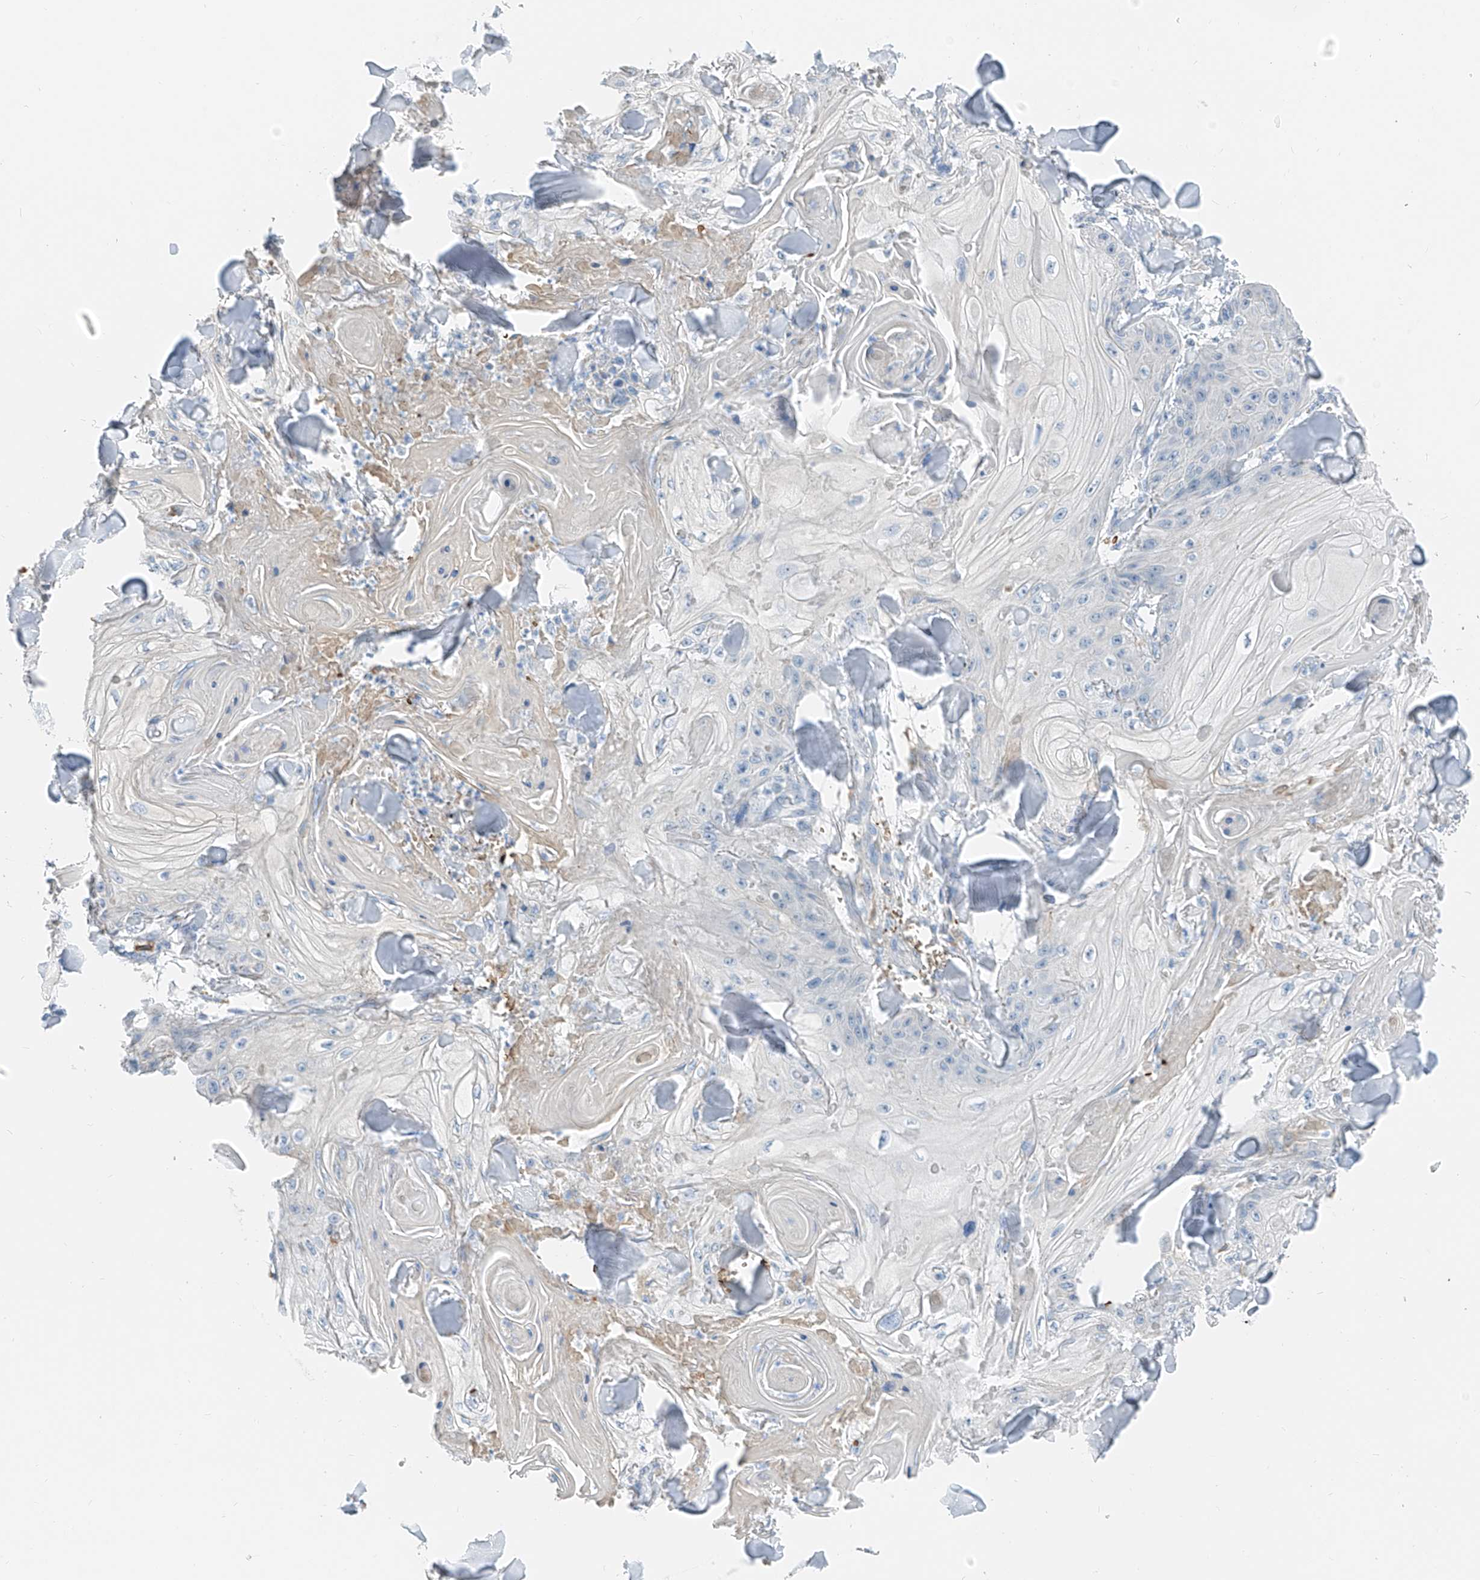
{"staining": {"intensity": "negative", "quantity": "none", "location": "none"}, "tissue": "skin cancer", "cell_type": "Tumor cells", "image_type": "cancer", "snomed": [{"axis": "morphology", "description": "Squamous cell carcinoma, NOS"}, {"axis": "topography", "description": "Skin"}], "caption": "Skin squamous cell carcinoma stained for a protein using immunohistochemistry displays no staining tumor cells.", "gene": "PRSS23", "patient": {"sex": "male", "age": 74}}